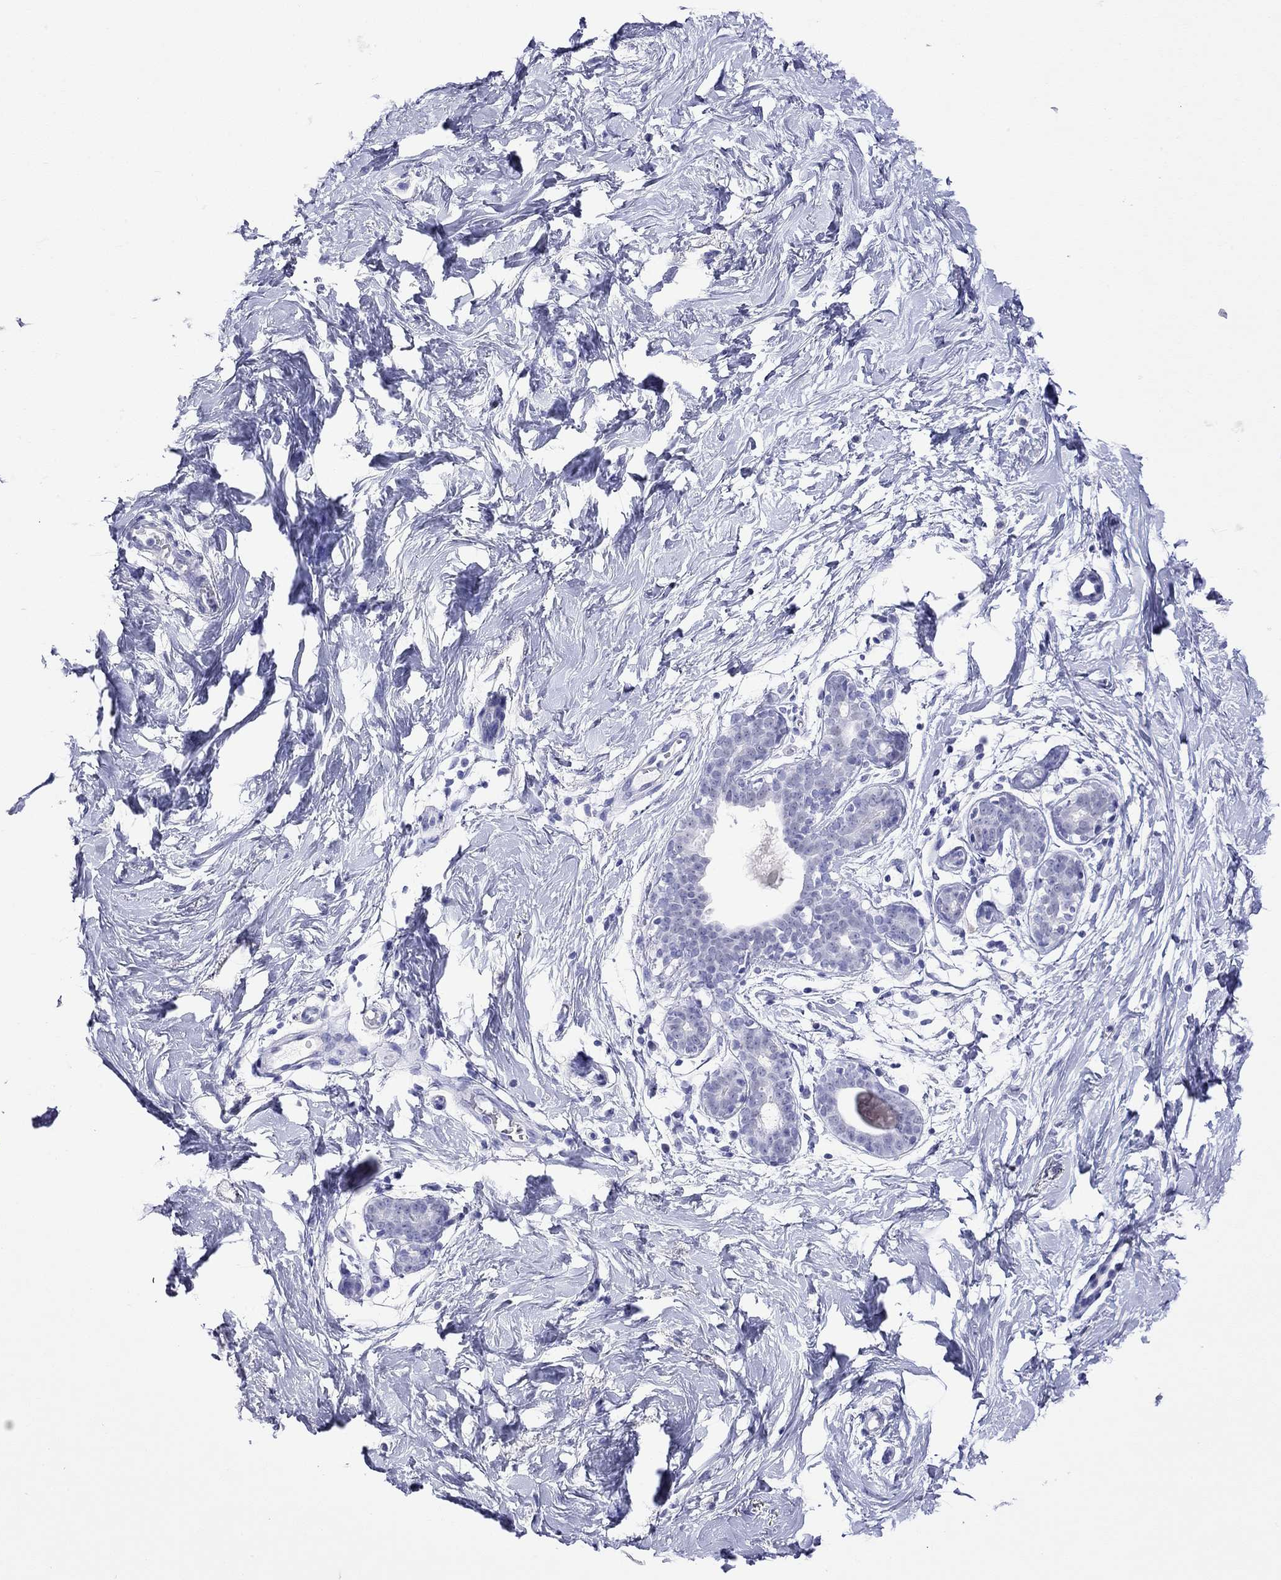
{"staining": {"intensity": "negative", "quantity": "none", "location": "none"}, "tissue": "breast", "cell_type": "Adipocytes", "image_type": "normal", "snomed": [{"axis": "morphology", "description": "Normal tissue, NOS"}, {"axis": "topography", "description": "Breast"}], "caption": "Adipocytes are negative for protein expression in normal human breast. The staining was performed using DAB to visualize the protein expression in brown, while the nuclei were stained in blue with hematoxylin (Magnification: 20x).", "gene": "SLC30A8", "patient": {"sex": "female", "age": 37}}